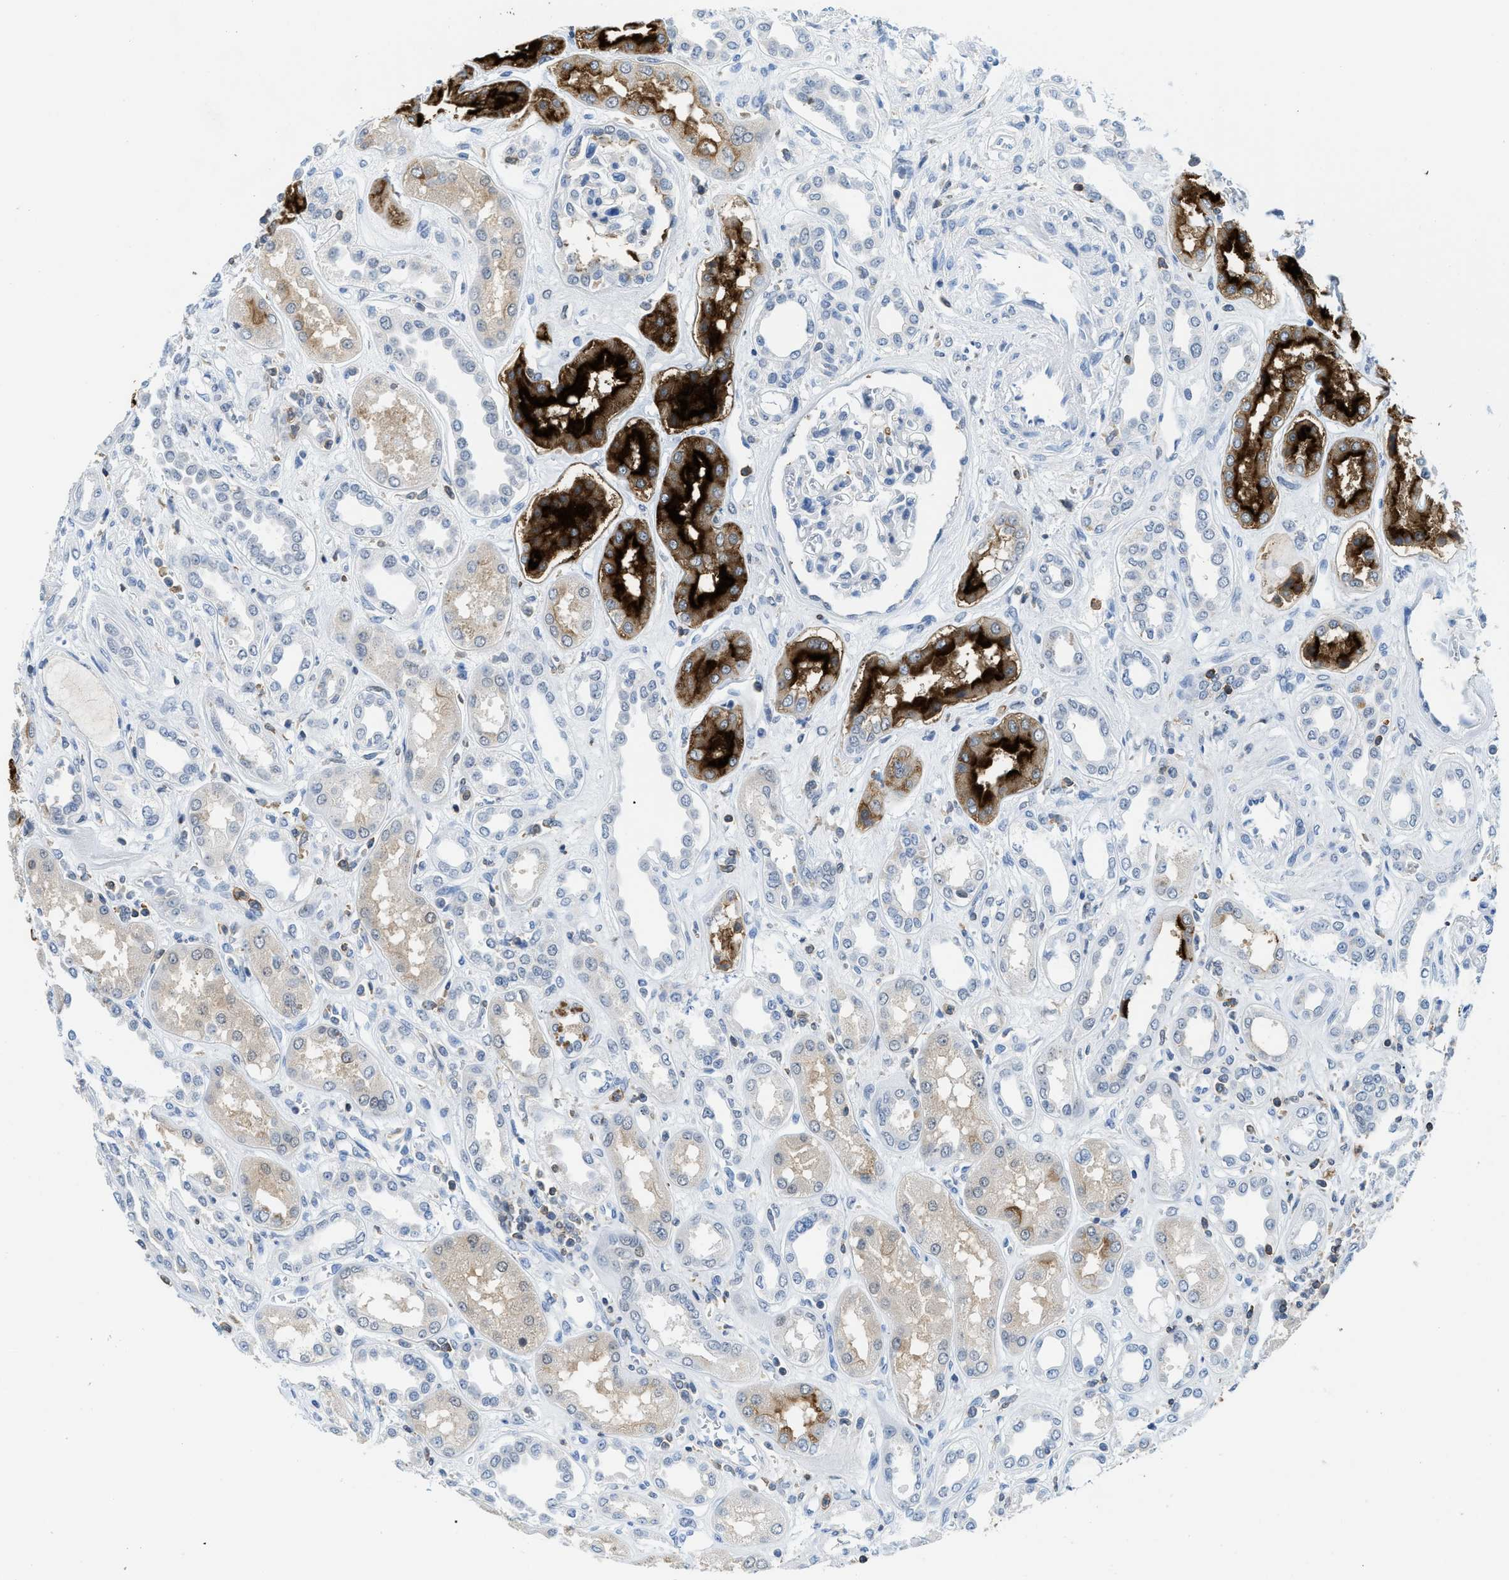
{"staining": {"intensity": "negative", "quantity": "none", "location": "none"}, "tissue": "kidney", "cell_type": "Cells in glomeruli", "image_type": "normal", "snomed": [{"axis": "morphology", "description": "Normal tissue, NOS"}, {"axis": "topography", "description": "Kidney"}], "caption": "Immunohistochemistry (IHC) histopathology image of normal kidney: kidney stained with DAB (3,3'-diaminobenzidine) reveals no significant protein expression in cells in glomeruli.", "gene": "FAM151A", "patient": {"sex": "male", "age": 59}}